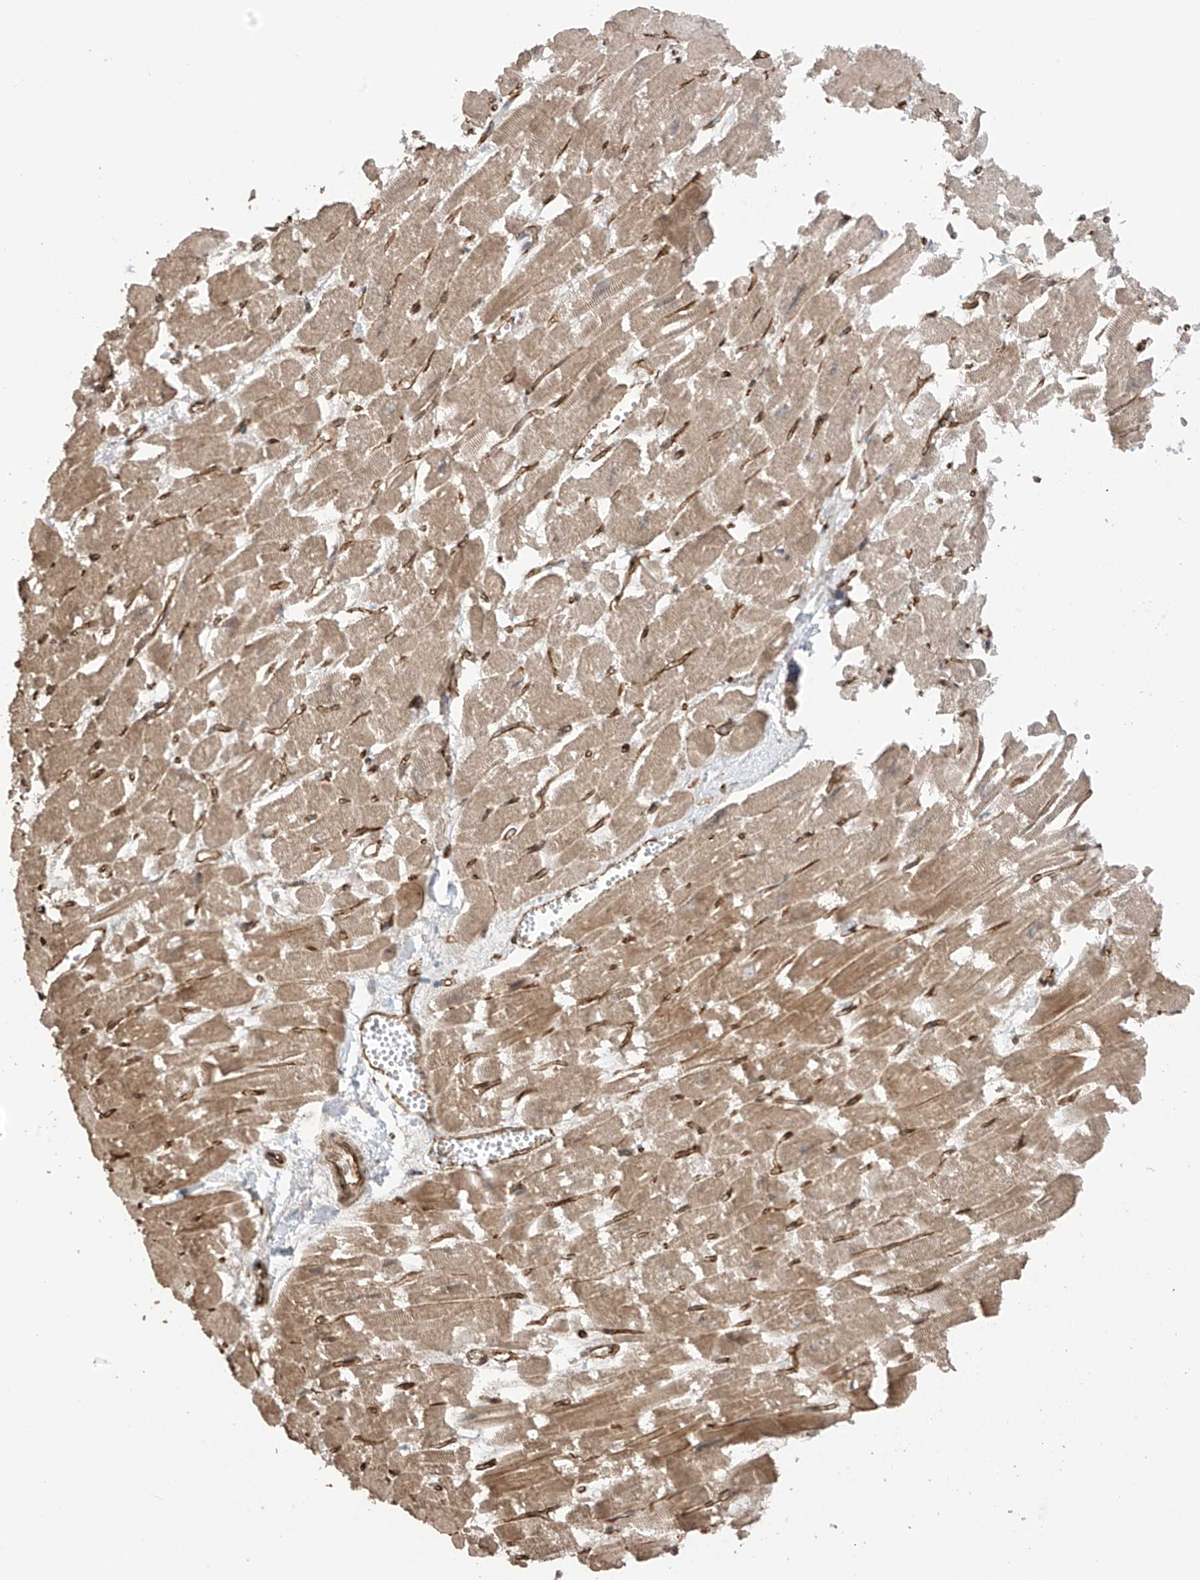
{"staining": {"intensity": "moderate", "quantity": ">75%", "location": "cytoplasmic/membranous"}, "tissue": "heart muscle", "cell_type": "Cardiomyocytes", "image_type": "normal", "snomed": [{"axis": "morphology", "description": "Normal tissue, NOS"}, {"axis": "topography", "description": "Heart"}], "caption": "This image exhibits immunohistochemistry staining of benign heart muscle, with medium moderate cytoplasmic/membranous expression in approximately >75% of cardiomyocytes.", "gene": "TTLL5", "patient": {"sex": "male", "age": 54}}